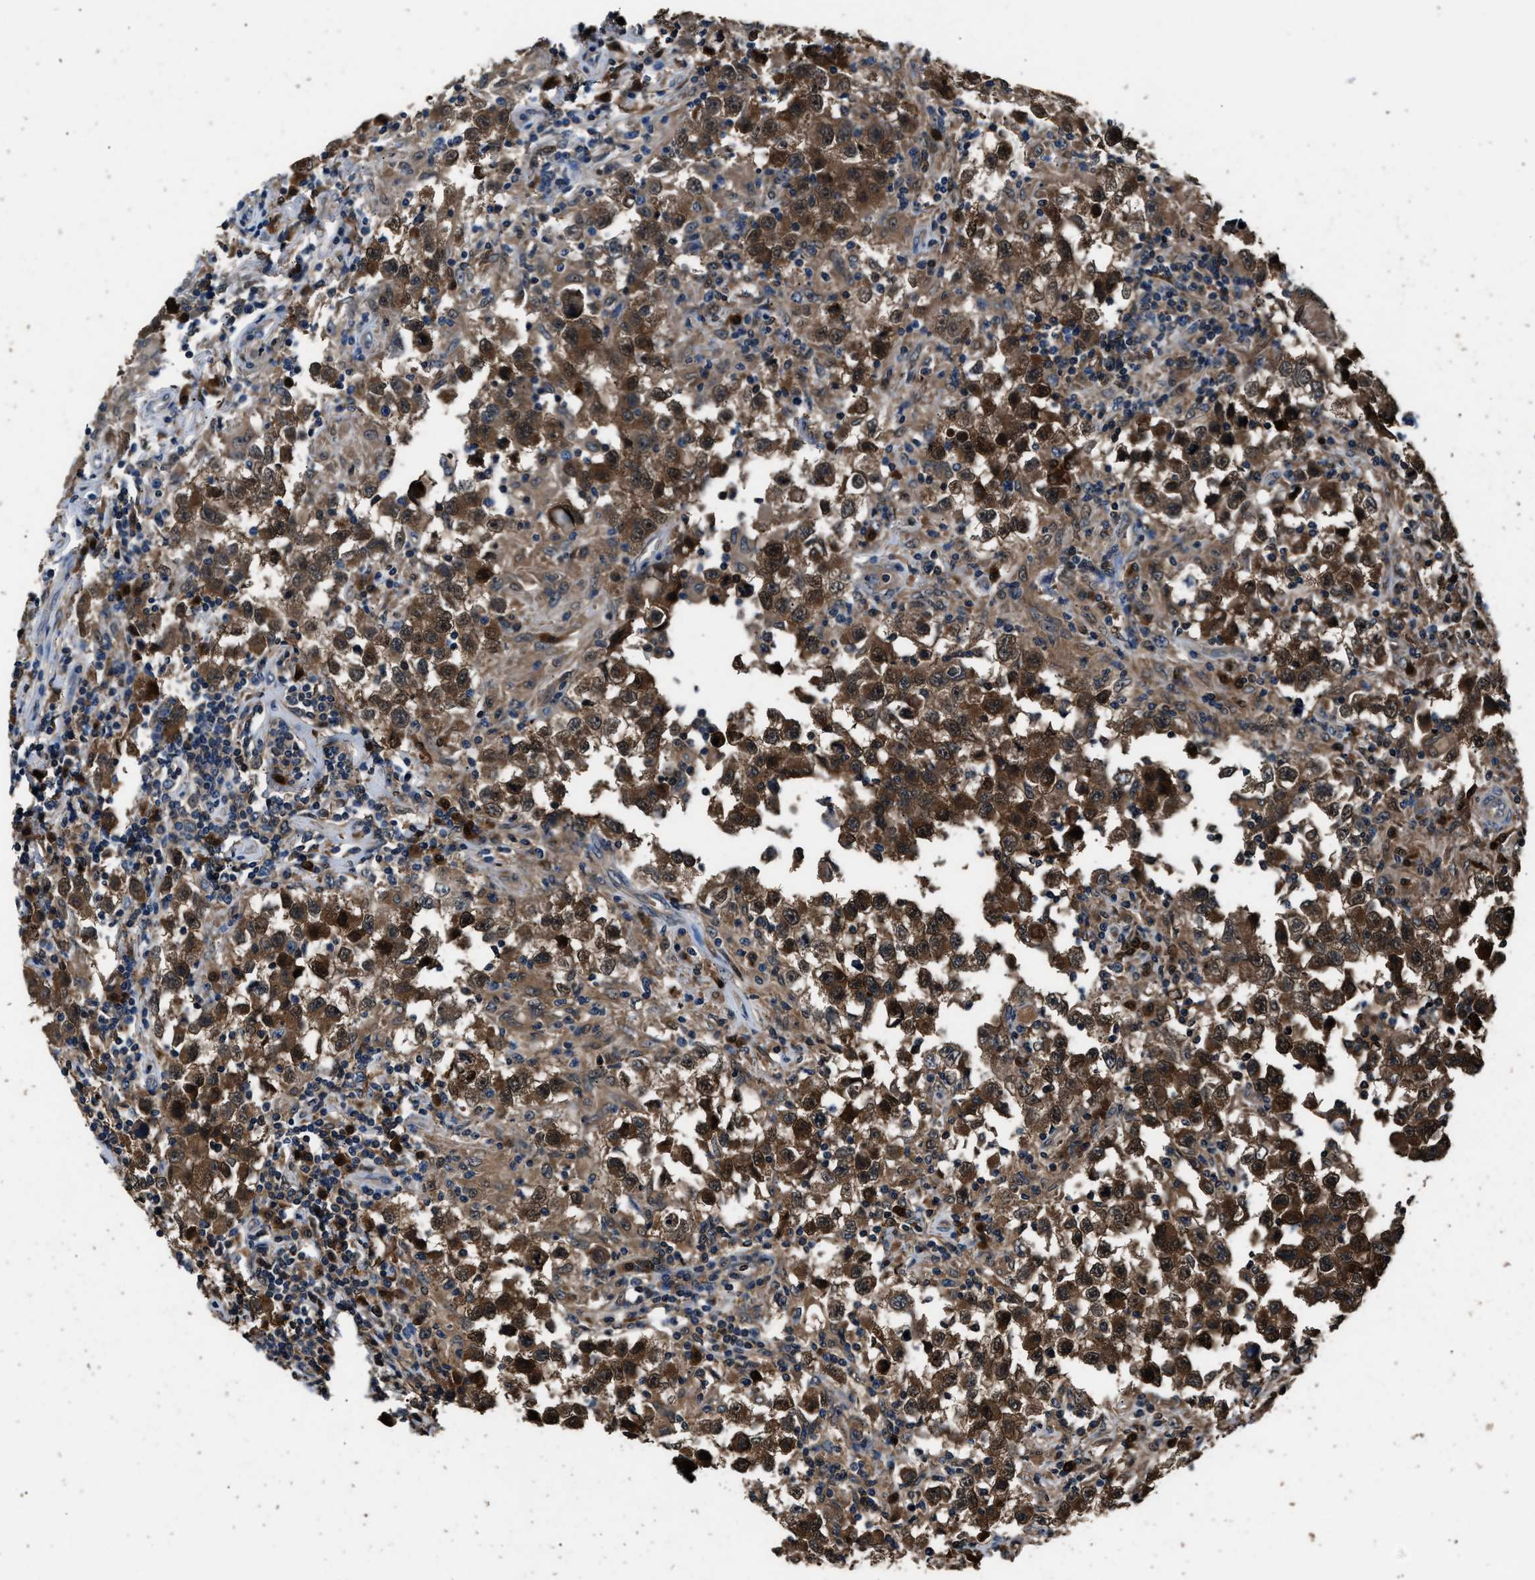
{"staining": {"intensity": "strong", "quantity": ">75%", "location": "cytoplasmic/membranous"}, "tissue": "testis cancer", "cell_type": "Tumor cells", "image_type": "cancer", "snomed": [{"axis": "morphology", "description": "Carcinoma, Embryonal, NOS"}, {"axis": "topography", "description": "Testis"}], "caption": "The micrograph exhibits immunohistochemical staining of testis cancer. There is strong cytoplasmic/membranous positivity is seen in approximately >75% of tumor cells.", "gene": "GSTP1", "patient": {"sex": "male", "age": 21}}